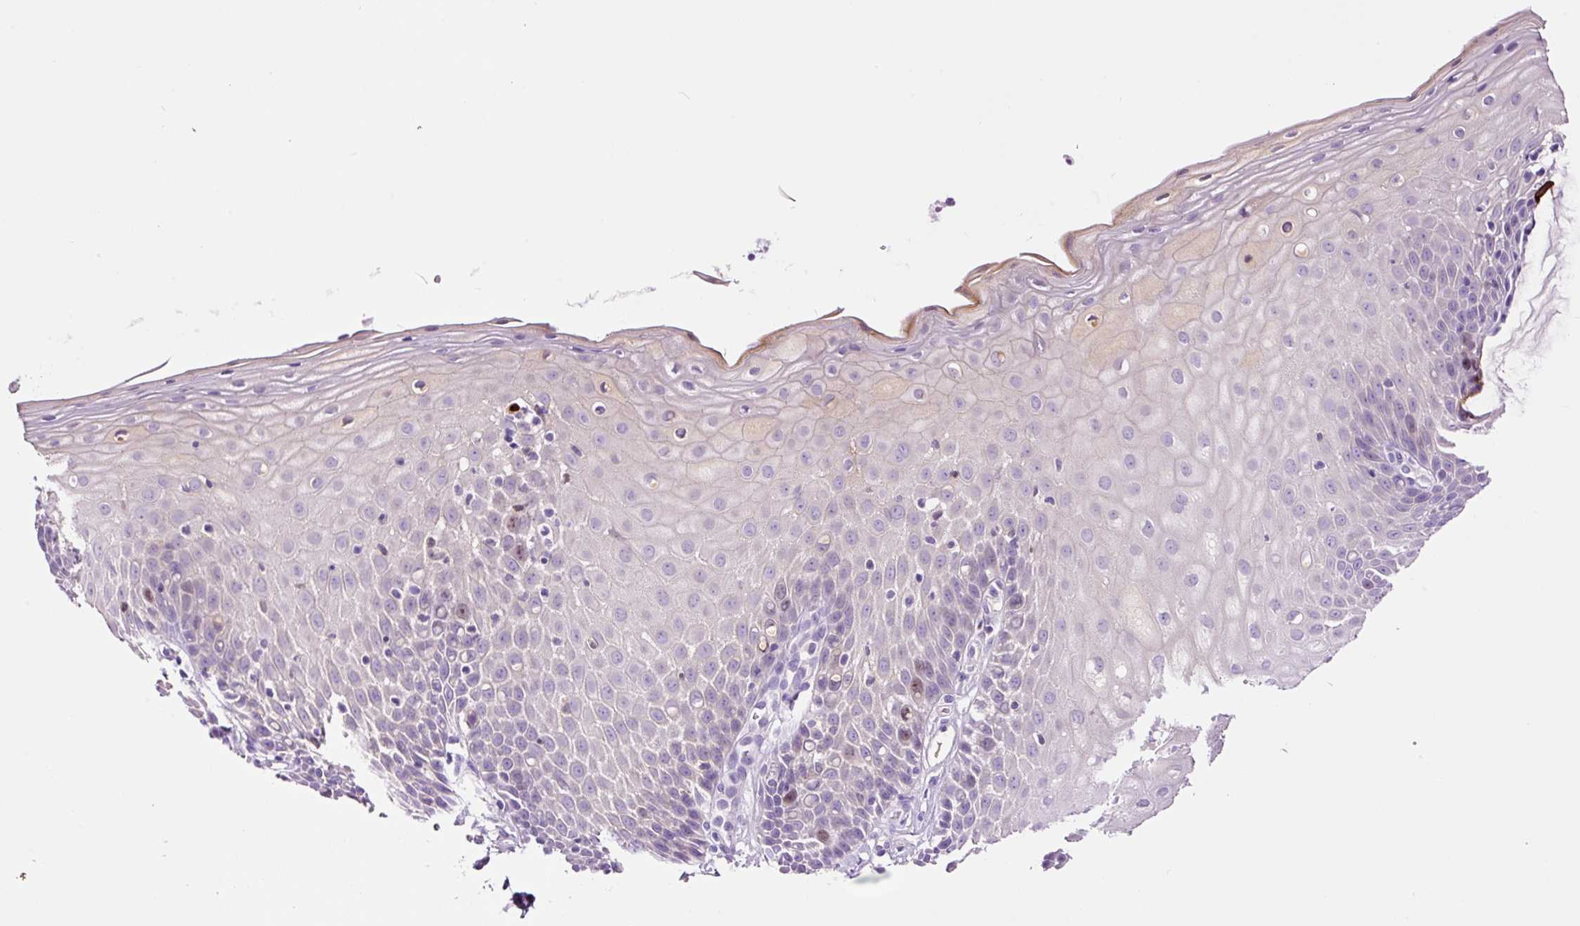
{"staining": {"intensity": "weak", "quantity": "<25%", "location": "cytoplasmic/membranous"}, "tissue": "cervix", "cell_type": "Glandular cells", "image_type": "normal", "snomed": [{"axis": "morphology", "description": "Normal tissue, NOS"}, {"axis": "topography", "description": "Cervix"}], "caption": "An IHC photomicrograph of benign cervix is shown. There is no staining in glandular cells of cervix.", "gene": "DPPA4", "patient": {"sex": "female", "age": 36}}